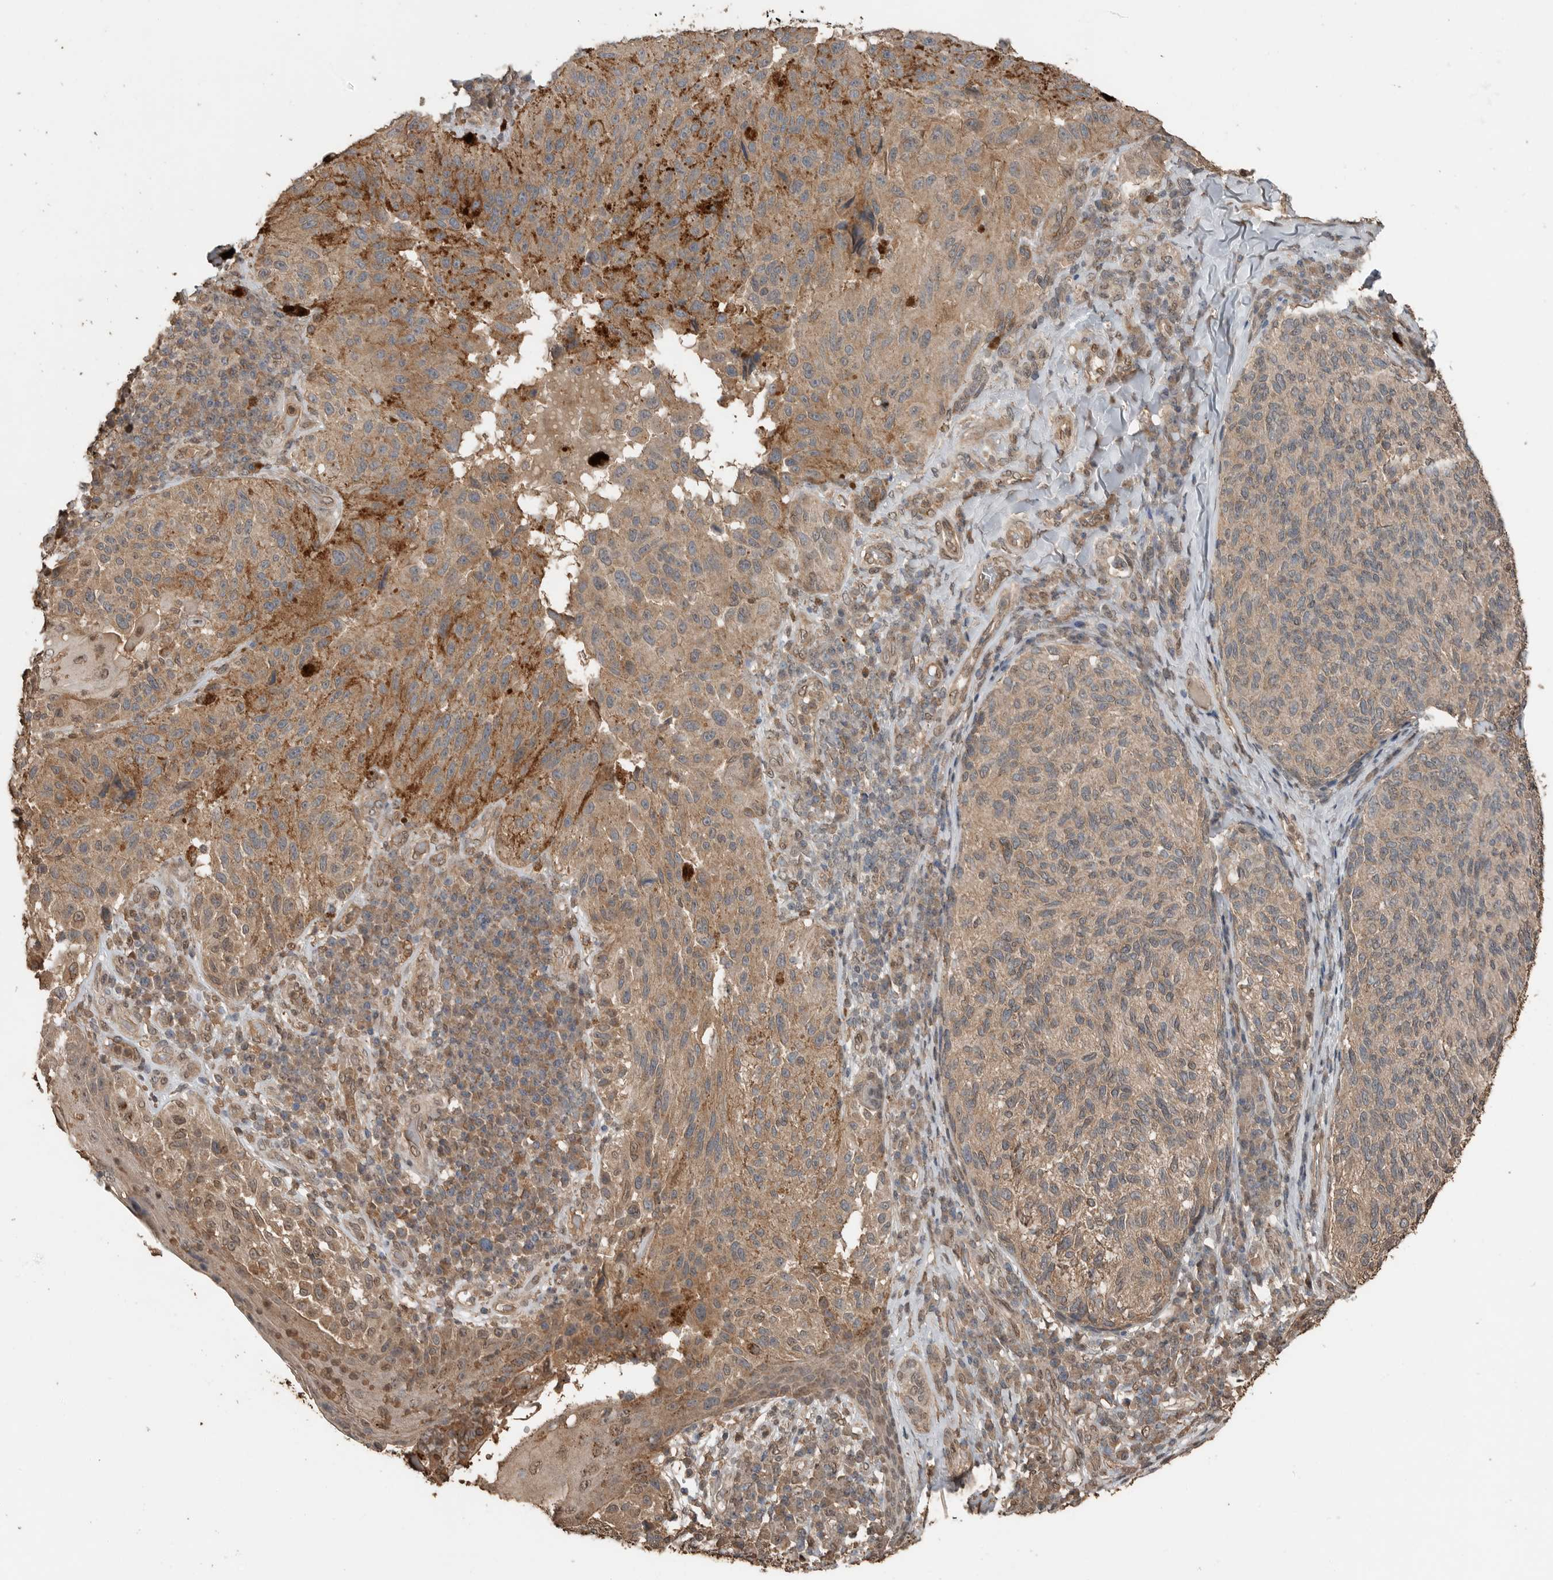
{"staining": {"intensity": "moderate", "quantity": ">75%", "location": "cytoplasmic/membranous"}, "tissue": "melanoma", "cell_type": "Tumor cells", "image_type": "cancer", "snomed": [{"axis": "morphology", "description": "Malignant melanoma, NOS"}, {"axis": "topography", "description": "Skin"}], "caption": "DAB (3,3'-diaminobenzidine) immunohistochemical staining of human malignant melanoma displays moderate cytoplasmic/membranous protein positivity in about >75% of tumor cells. (DAB (3,3'-diaminobenzidine) = brown stain, brightfield microscopy at high magnification).", "gene": "BLZF1", "patient": {"sex": "female", "age": 73}}